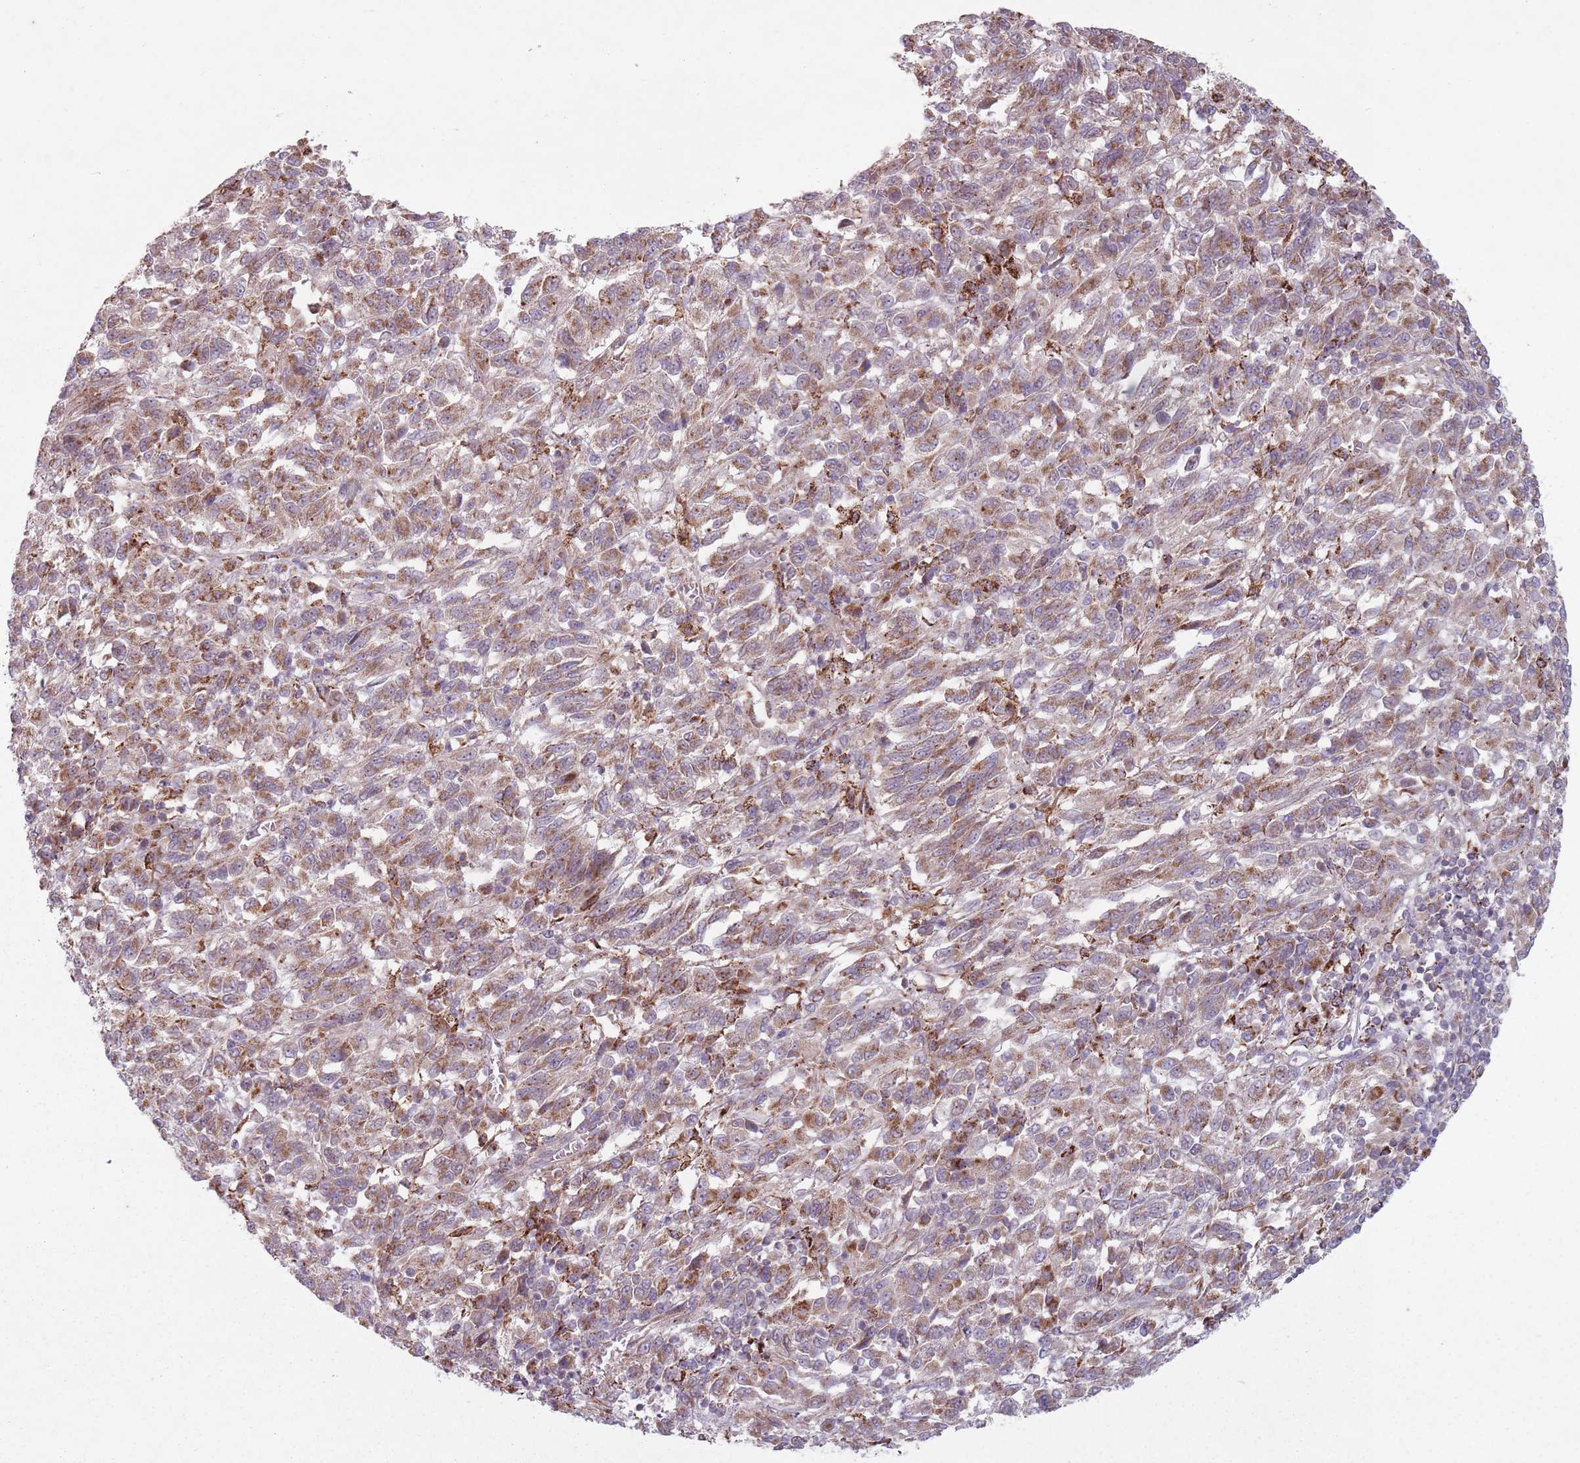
{"staining": {"intensity": "moderate", "quantity": ">75%", "location": "cytoplasmic/membranous"}, "tissue": "melanoma", "cell_type": "Tumor cells", "image_type": "cancer", "snomed": [{"axis": "morphology", "description": "Malignant melanoma, Metastatic site"}, {"axis": "topography", "description": "Lung"}], "caption": "This histopathology image shows immunohistochemistry staining of human malignant melanoma (metastatic site), with medium moderate cytoplasmic/membranous positivity in approximately >75% of tumor cells.", "gene": "OR10Q1", "patient": {"sex": "male", "age": 64}}